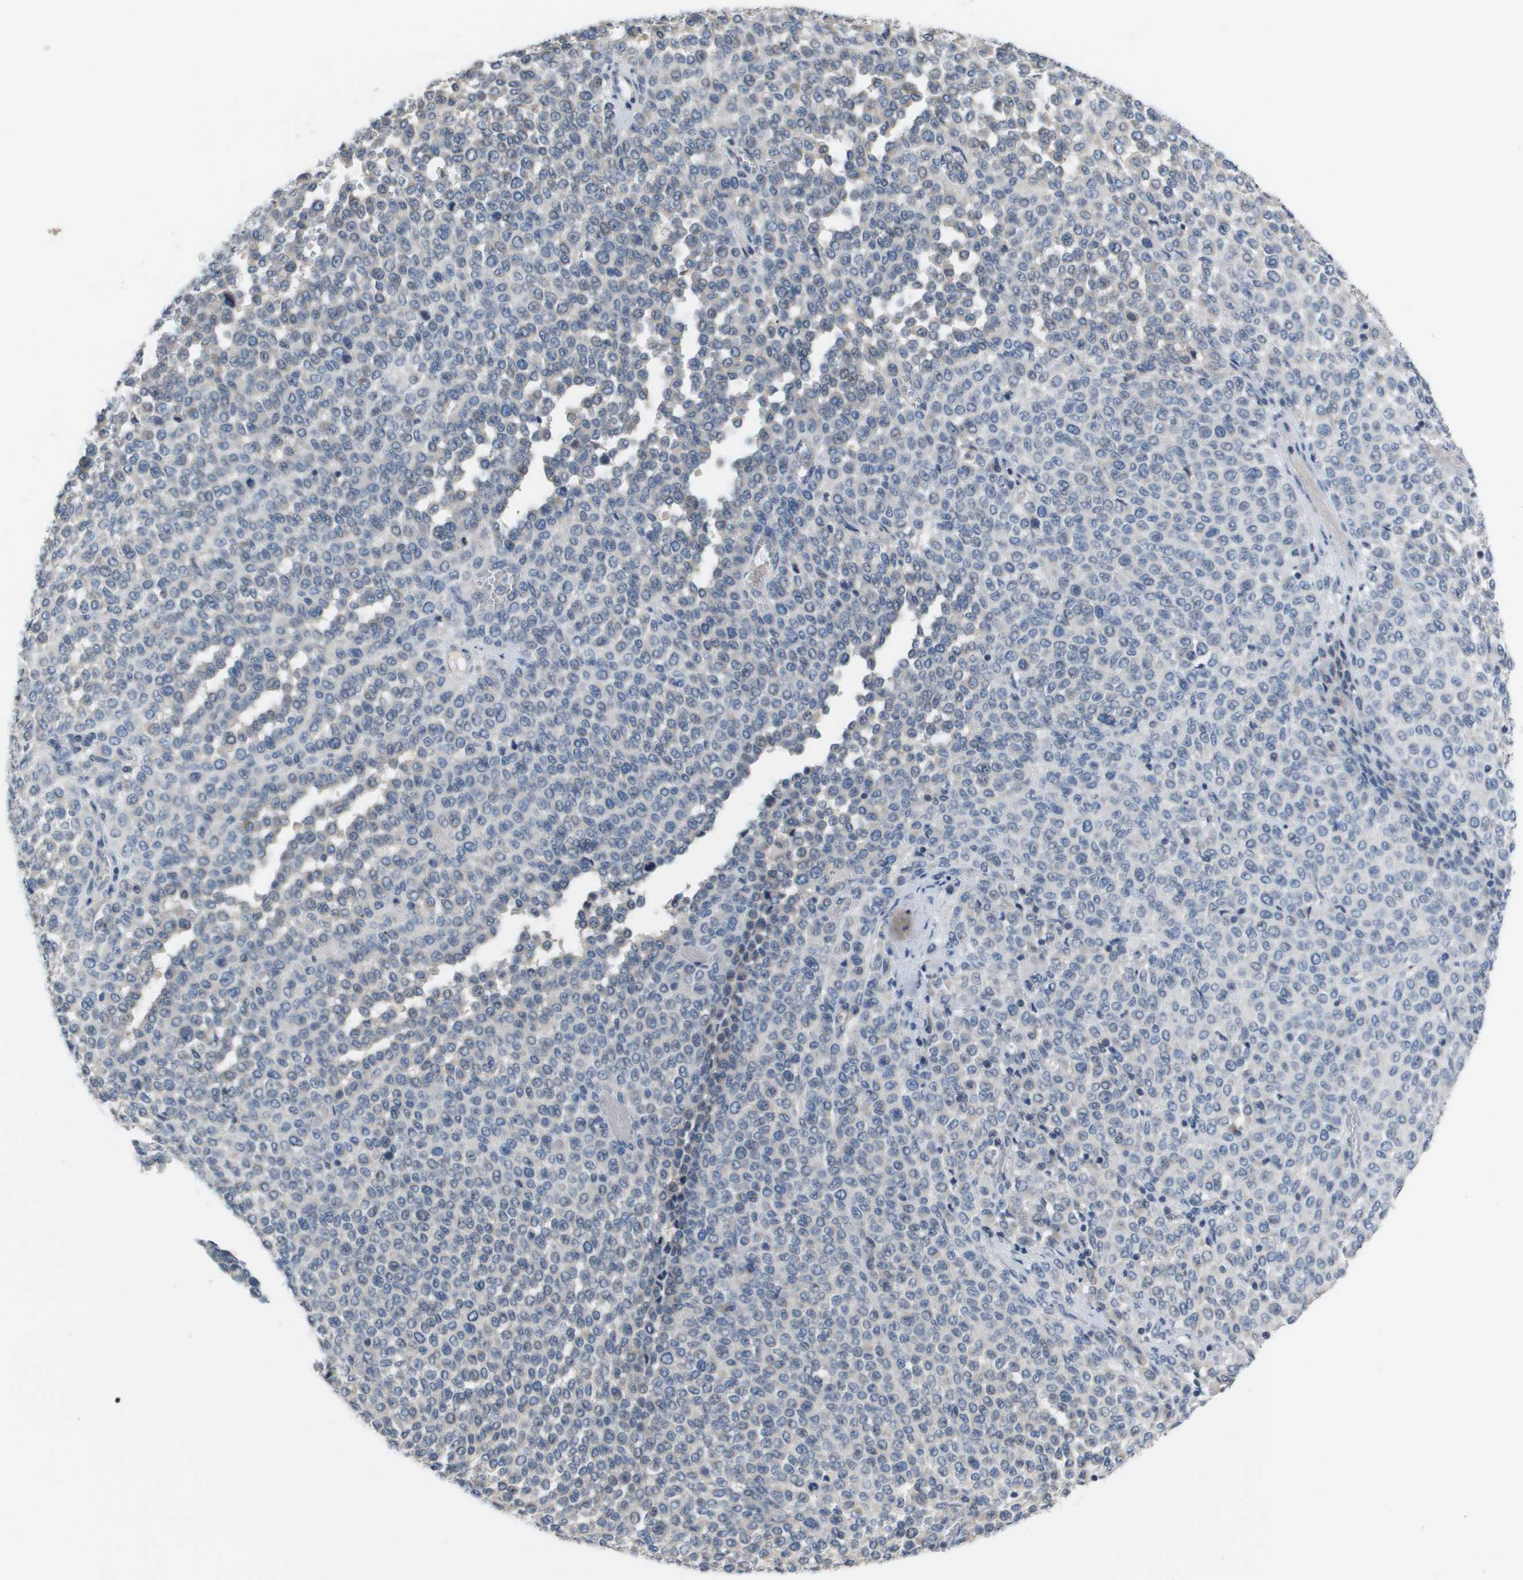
{"staining": {"intensity": "negative", "quantity": "none", "location": "none"}, "tissue": "melanoma", "cell_type": "Tumor cells", "image_type": "cancer", "snomed": [{"axis": "morphology", "description": "Malignant melanoma, Metastatic site"}, {"axis": "topography", "description": "Pancreas"}], "caption": "This is an immunohistochemistry image of malignant melanoma (metastatic site). There is no positivity in tumor cells.", "gene": "CAPN11", "patient": {"sex": "female", "age": 30}}